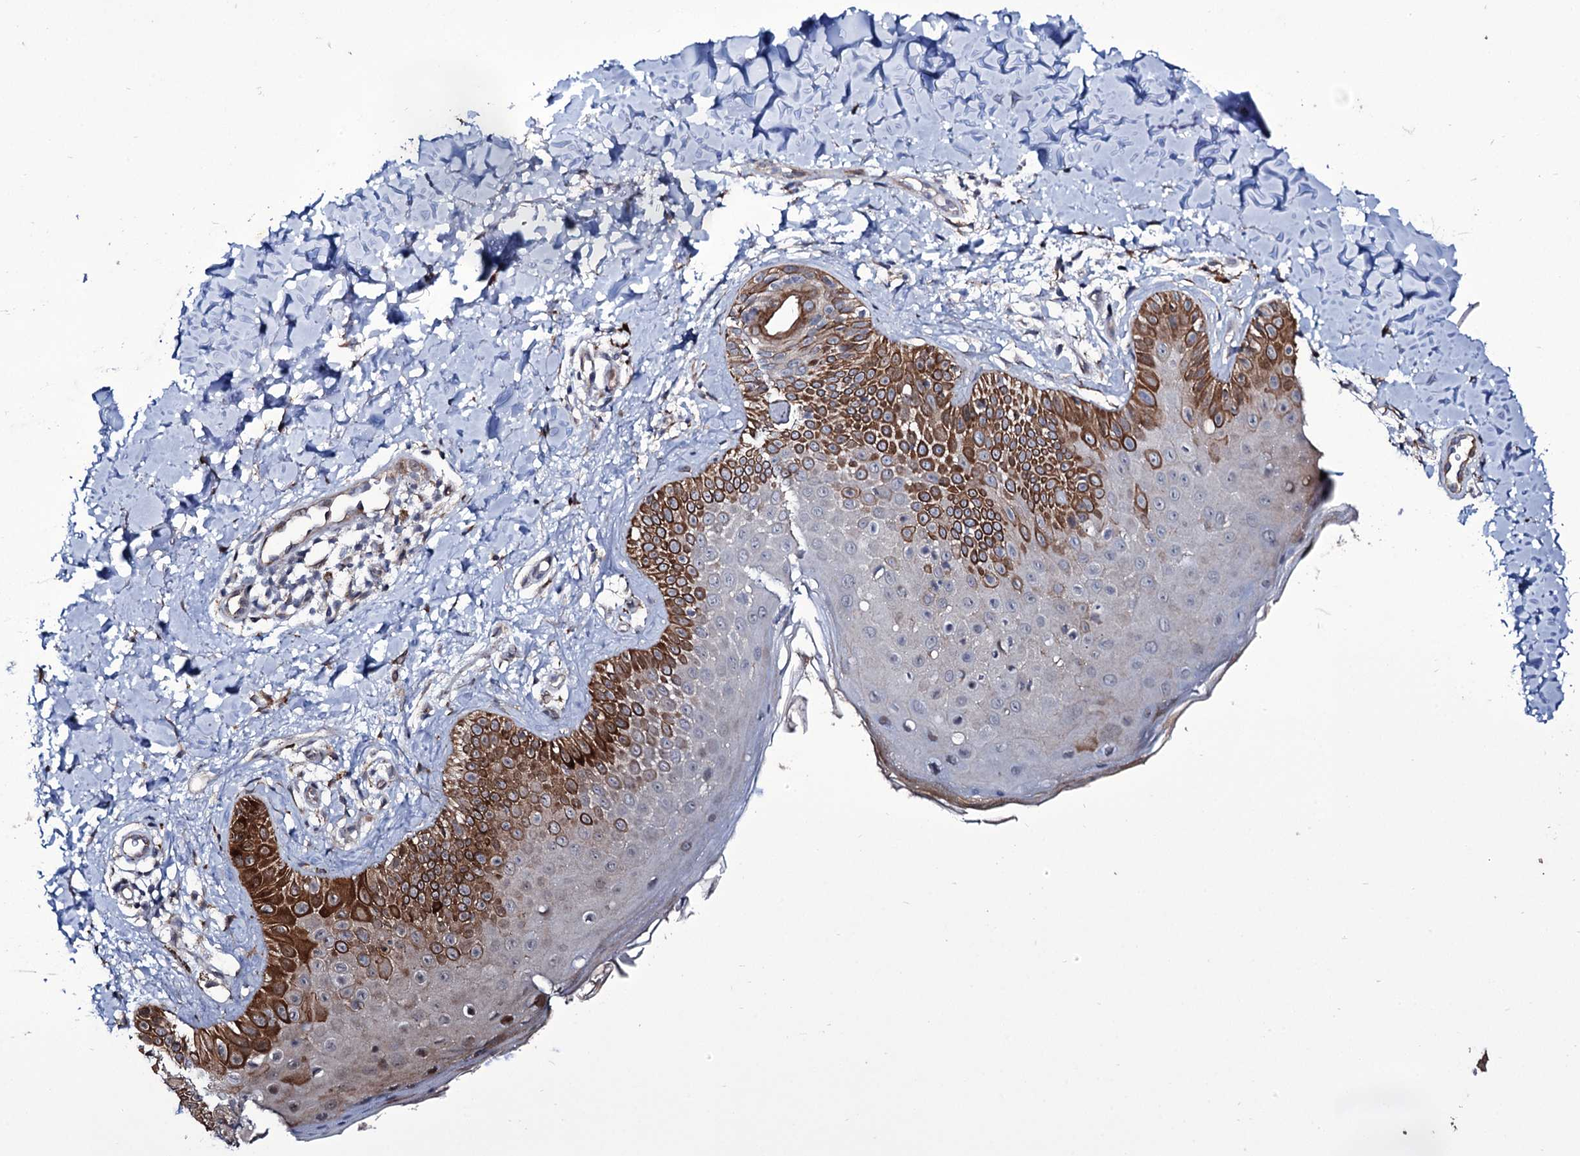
{"staining": {"intensity": "moderate", "quantity": "25%-75%", "location": "cytoplasmic/membranous,nuclear"}, "tissue": "skin", "cell_type": "Fibroblasts", "image_type": "normal", "snomed": [{"axis": "morphology", "description": "Normal tissue, NOS"}, {"axis": "topography", "description": "Skin"}], "caption": "Immunohistochemical staining of benign human skin exhibits 25%-75% levels of moderate cytoplasmic/membranous,nuclear protein staining in about 25%-75% of fibroblasts.", "gene": "TUBGCP5", "patient": {"sex": "male", "age": 52}}